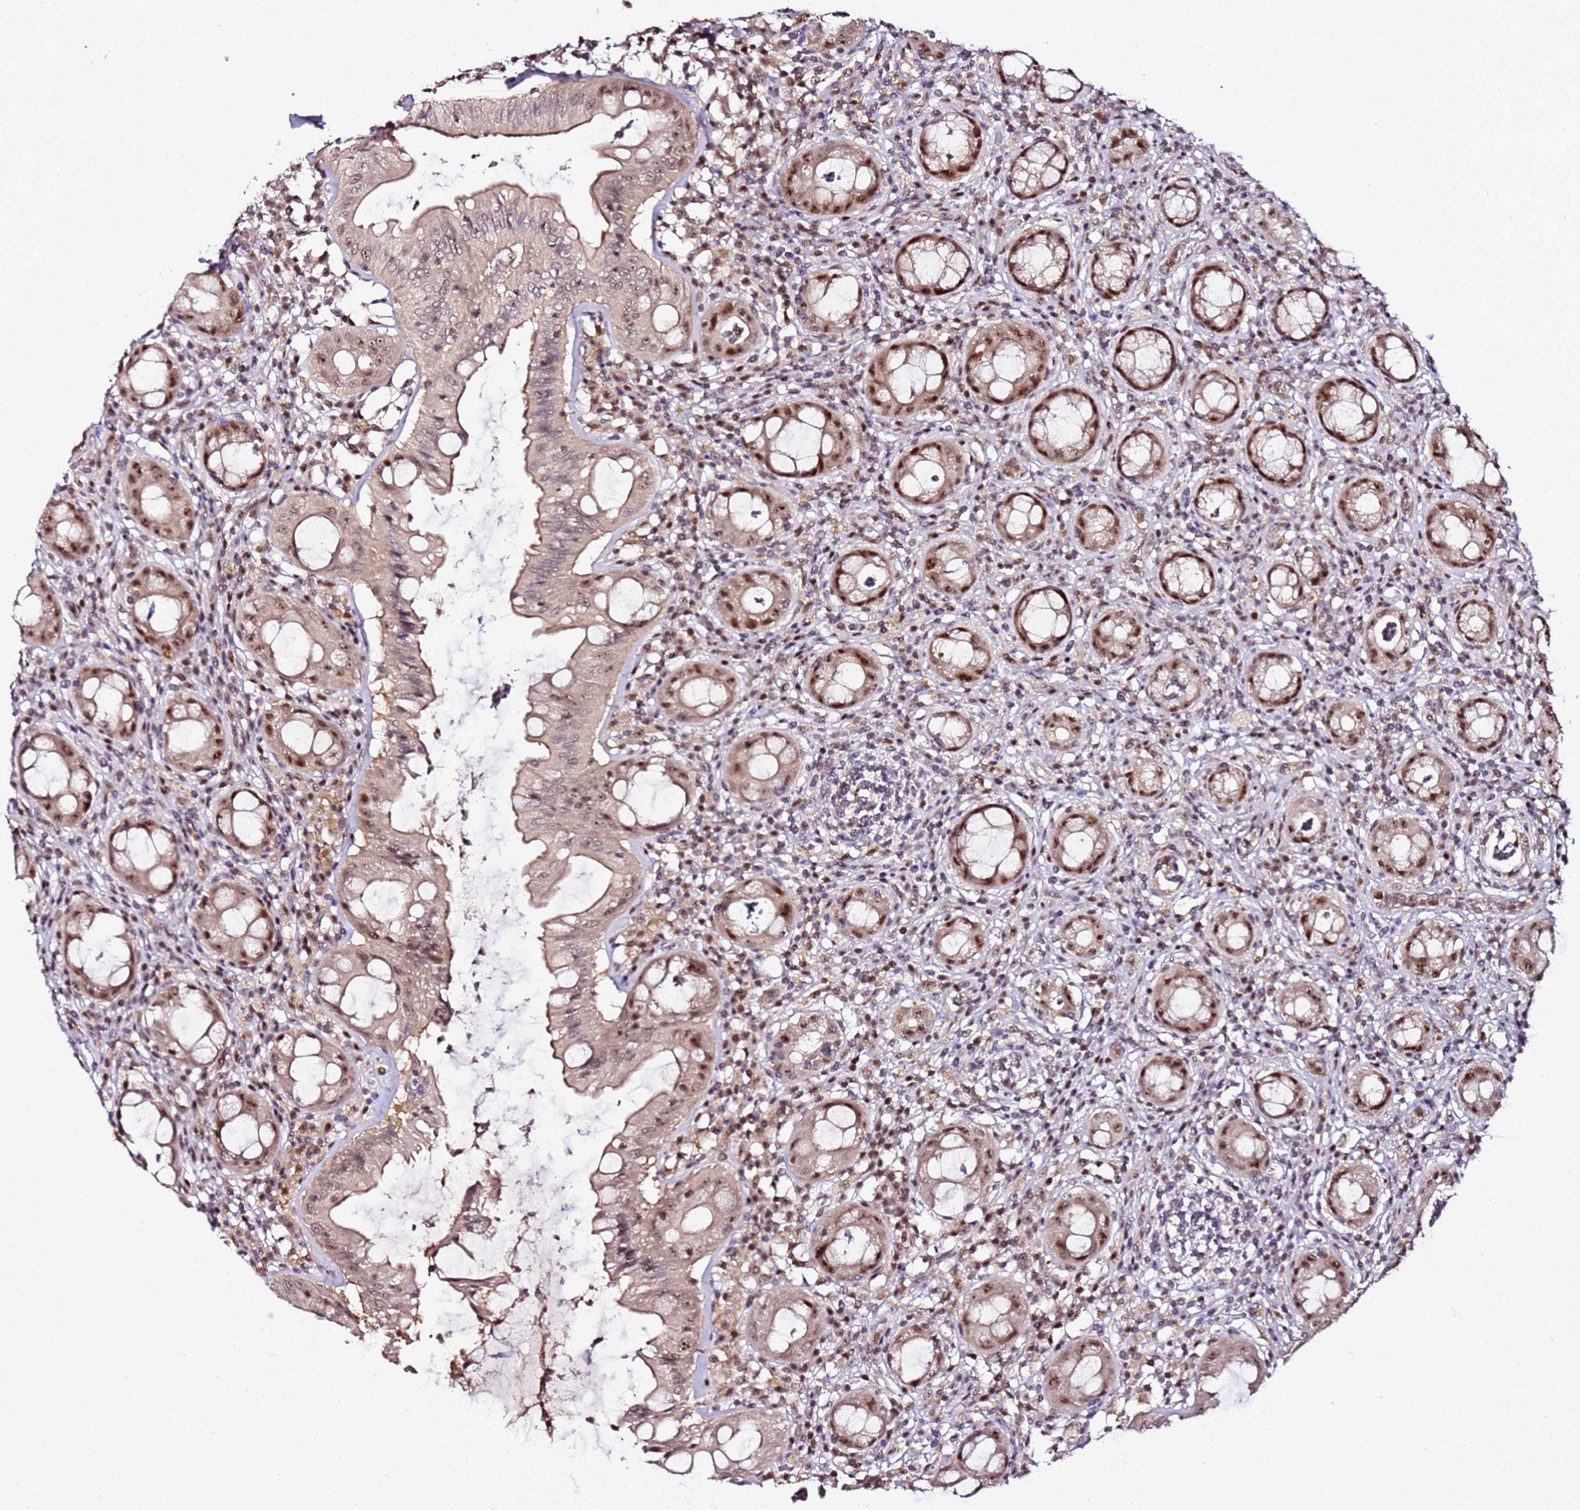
{"staining": {"intensity": "strong", "quantity": ">75%", "location": "cytoplasmic/membranous,nuclear"}, "tissue": "rectum", "cell_type": "Glandular cells", "image_type": "normal", "snomed": [{"axis": "morphology", "description": "Normal tissue, NOS"}, {"axis": "topography", "description": "Rectum"}], "caption": "Immunohistochemical staining of normal rectum exhibits strong cytoplasmic/membranous,nuclear protein staining in about >75% of glandular cells.", "gene": "FCF1", "patient": {"sex": "female", "age": 57}}